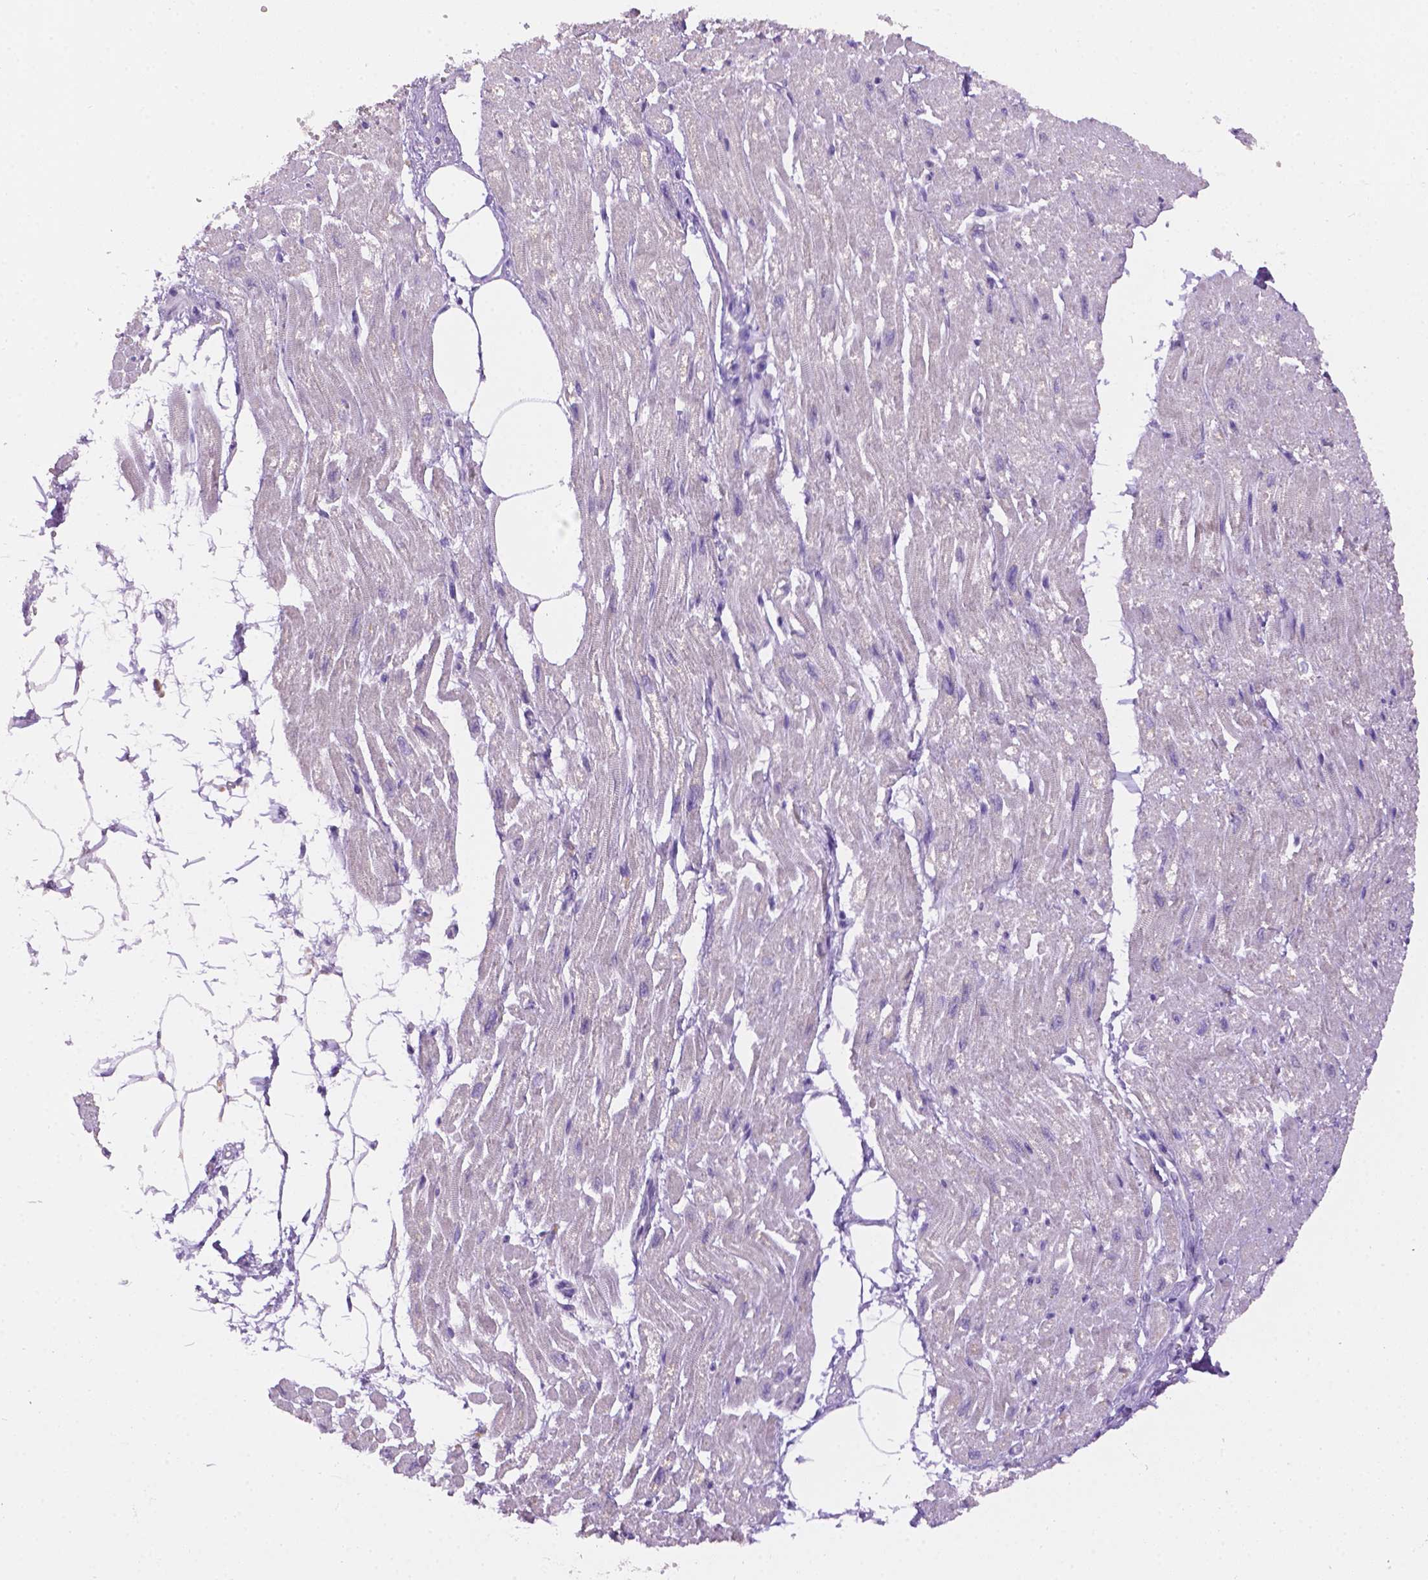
{"staining": {"intensity": "weak", "quantity": "<25%", "location": "cytoplasmic/membranous"}, "tissue": "heart muscle", "cell_type": "Cardiomyocytes", "image_type": "normal", "snomed": [{"axis": "morphology", "description": "Normal tissue, NOS"}, {"axis": "topography", "description": "Heart"}], "caption": "This is an immunohistochemistry (IHC) photomicrograph of unremarkable heart muscle. There is no expression in cardiomyocytes.", "gene": "CDH7", "patient": {"sex": "female", "age": 62}}